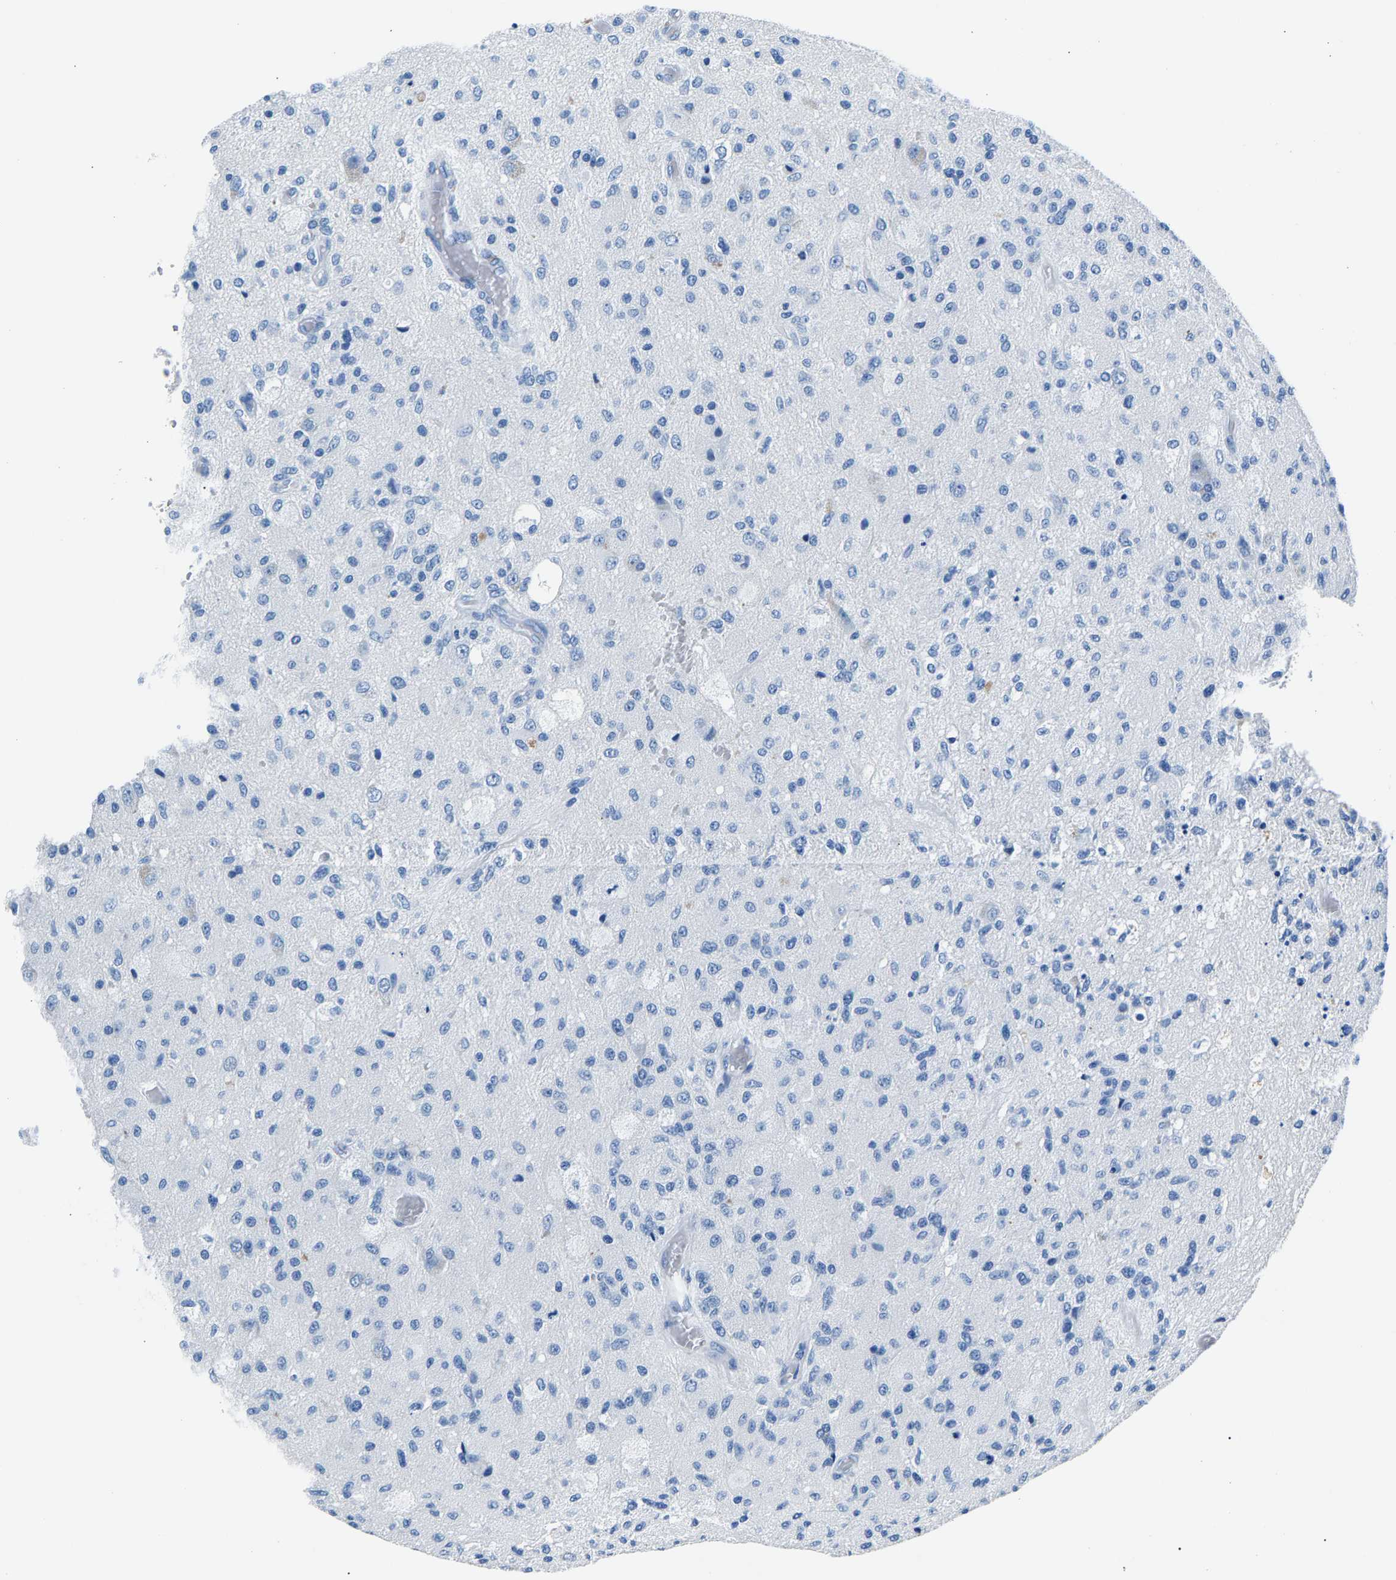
{"staining": {"intensity": "negative", "quantity": "none", "location": "none"}, "tissue": "glioma", "cell_type": "Tumor cells", "image_type": "cancer", "snomed": [{"axis": "morphology", "description": "Normal tissue, NOS"}, {"axis": "morphology", "description": "Glioma, malignant, High grade"}, {"axis": "topography", "description": "Cerebral cortex"}], "caption": "This histopathology image is of glioma stained with immunohistochemistry to label a protein in brown with the nuclei are counter-stained blue. There is no staining in tumor cells.", "gene": "CPS1", "patient": {"sex": "male", "age": 77}}